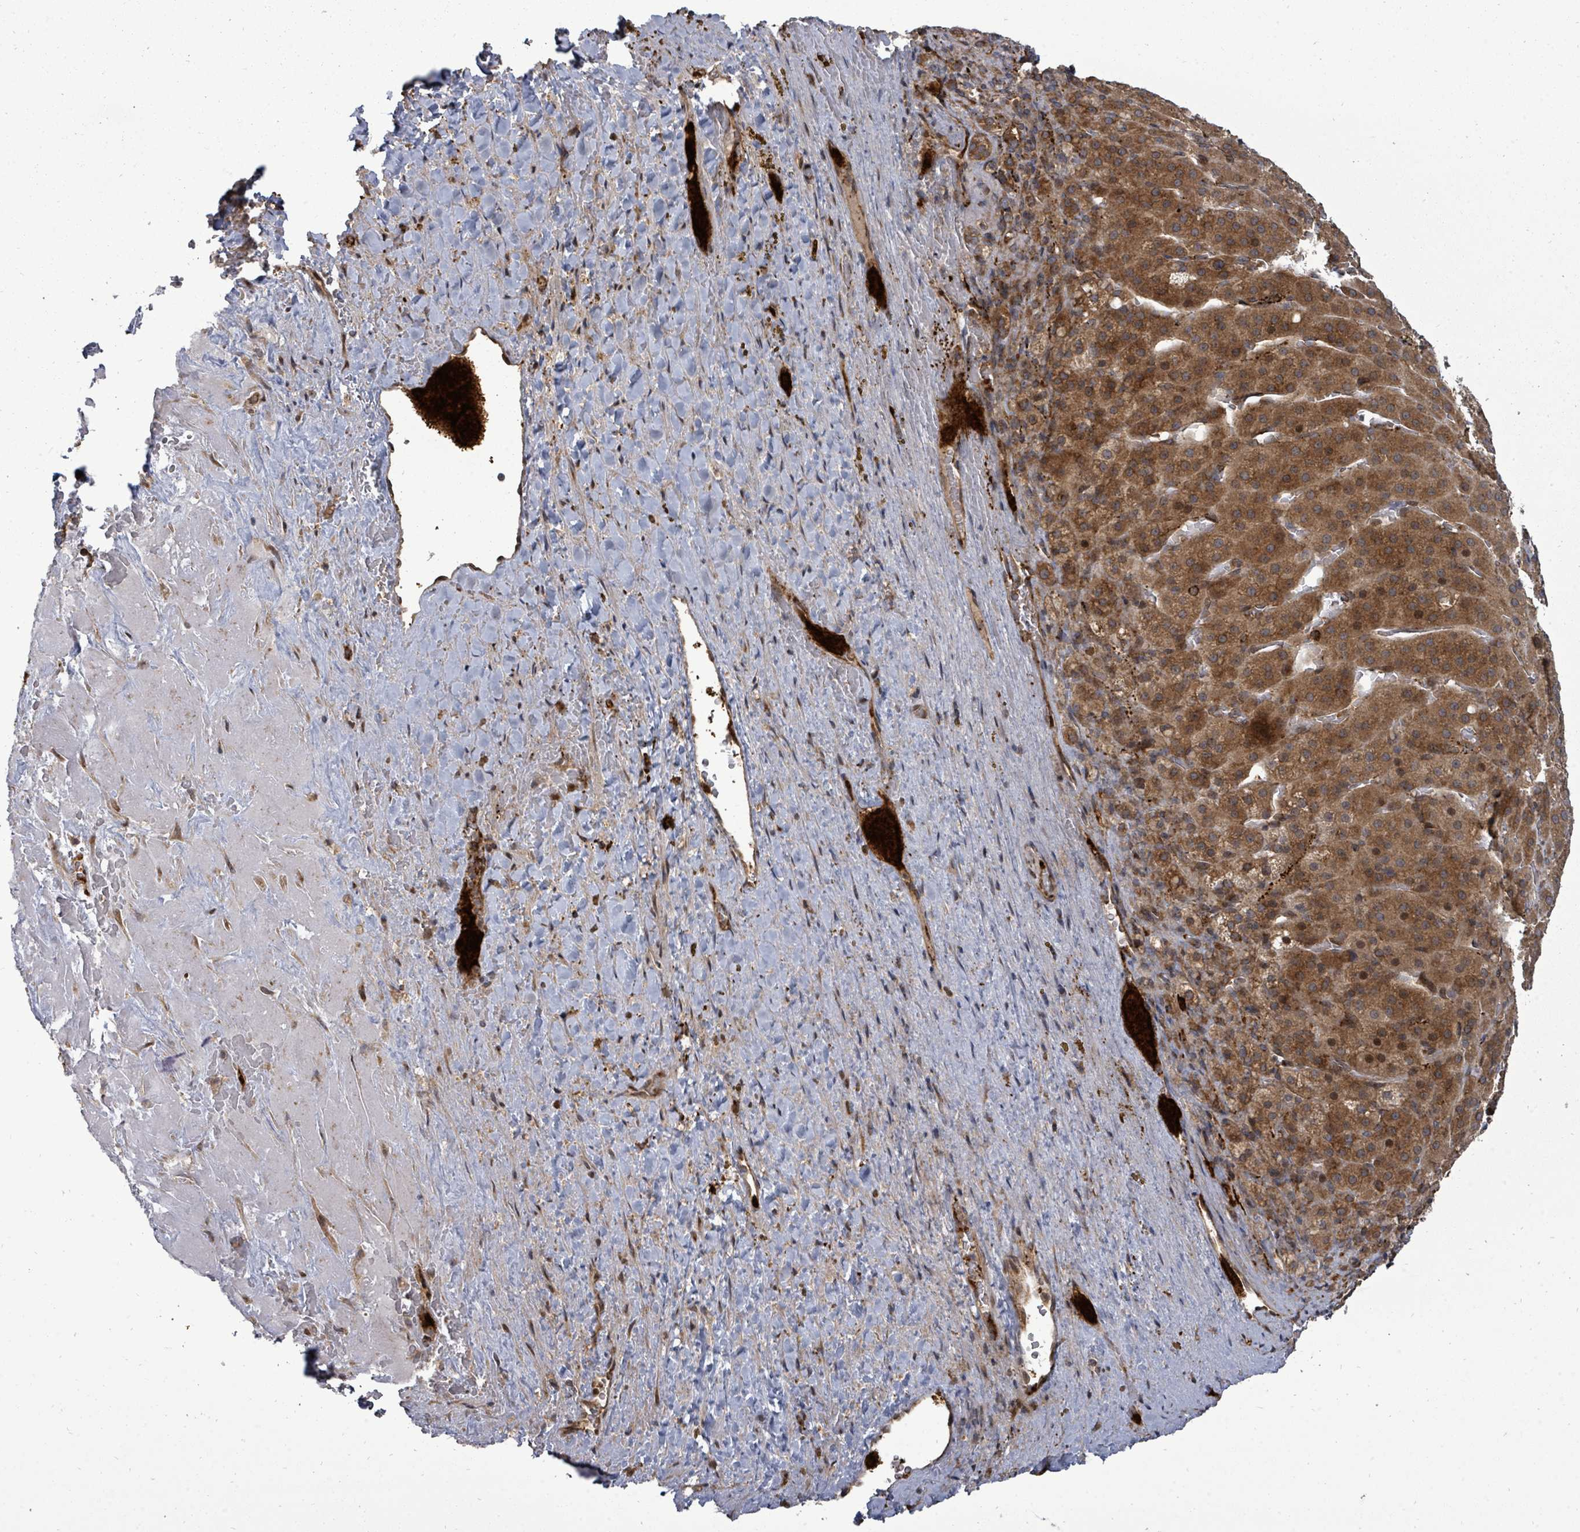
{"staining": {"intensity": "moderate", "quantity": ">75%", "location": "cytoplasmic/membranous"}, "tissue": "adrenal gland", "cell_type": "Glandular cells", "image_type": "normal", "snomed": [{"axis": "morphology", "description": "Normal tissue, NOS"}, {"axis": "topography", "description": "Adrenal gland"}], "caption": "IHC micrograph of benign adrenal gland: adrenal gland stained using immunohistochemistry shows medium levels of moderate protein expression localized specifically in the cytoplasmic/membranous of glandular cells, appearing as a cytoplasmic/membranous brown color.", "gene": "EIF3CL", "patient": {"sex": "female", "age": 41}}